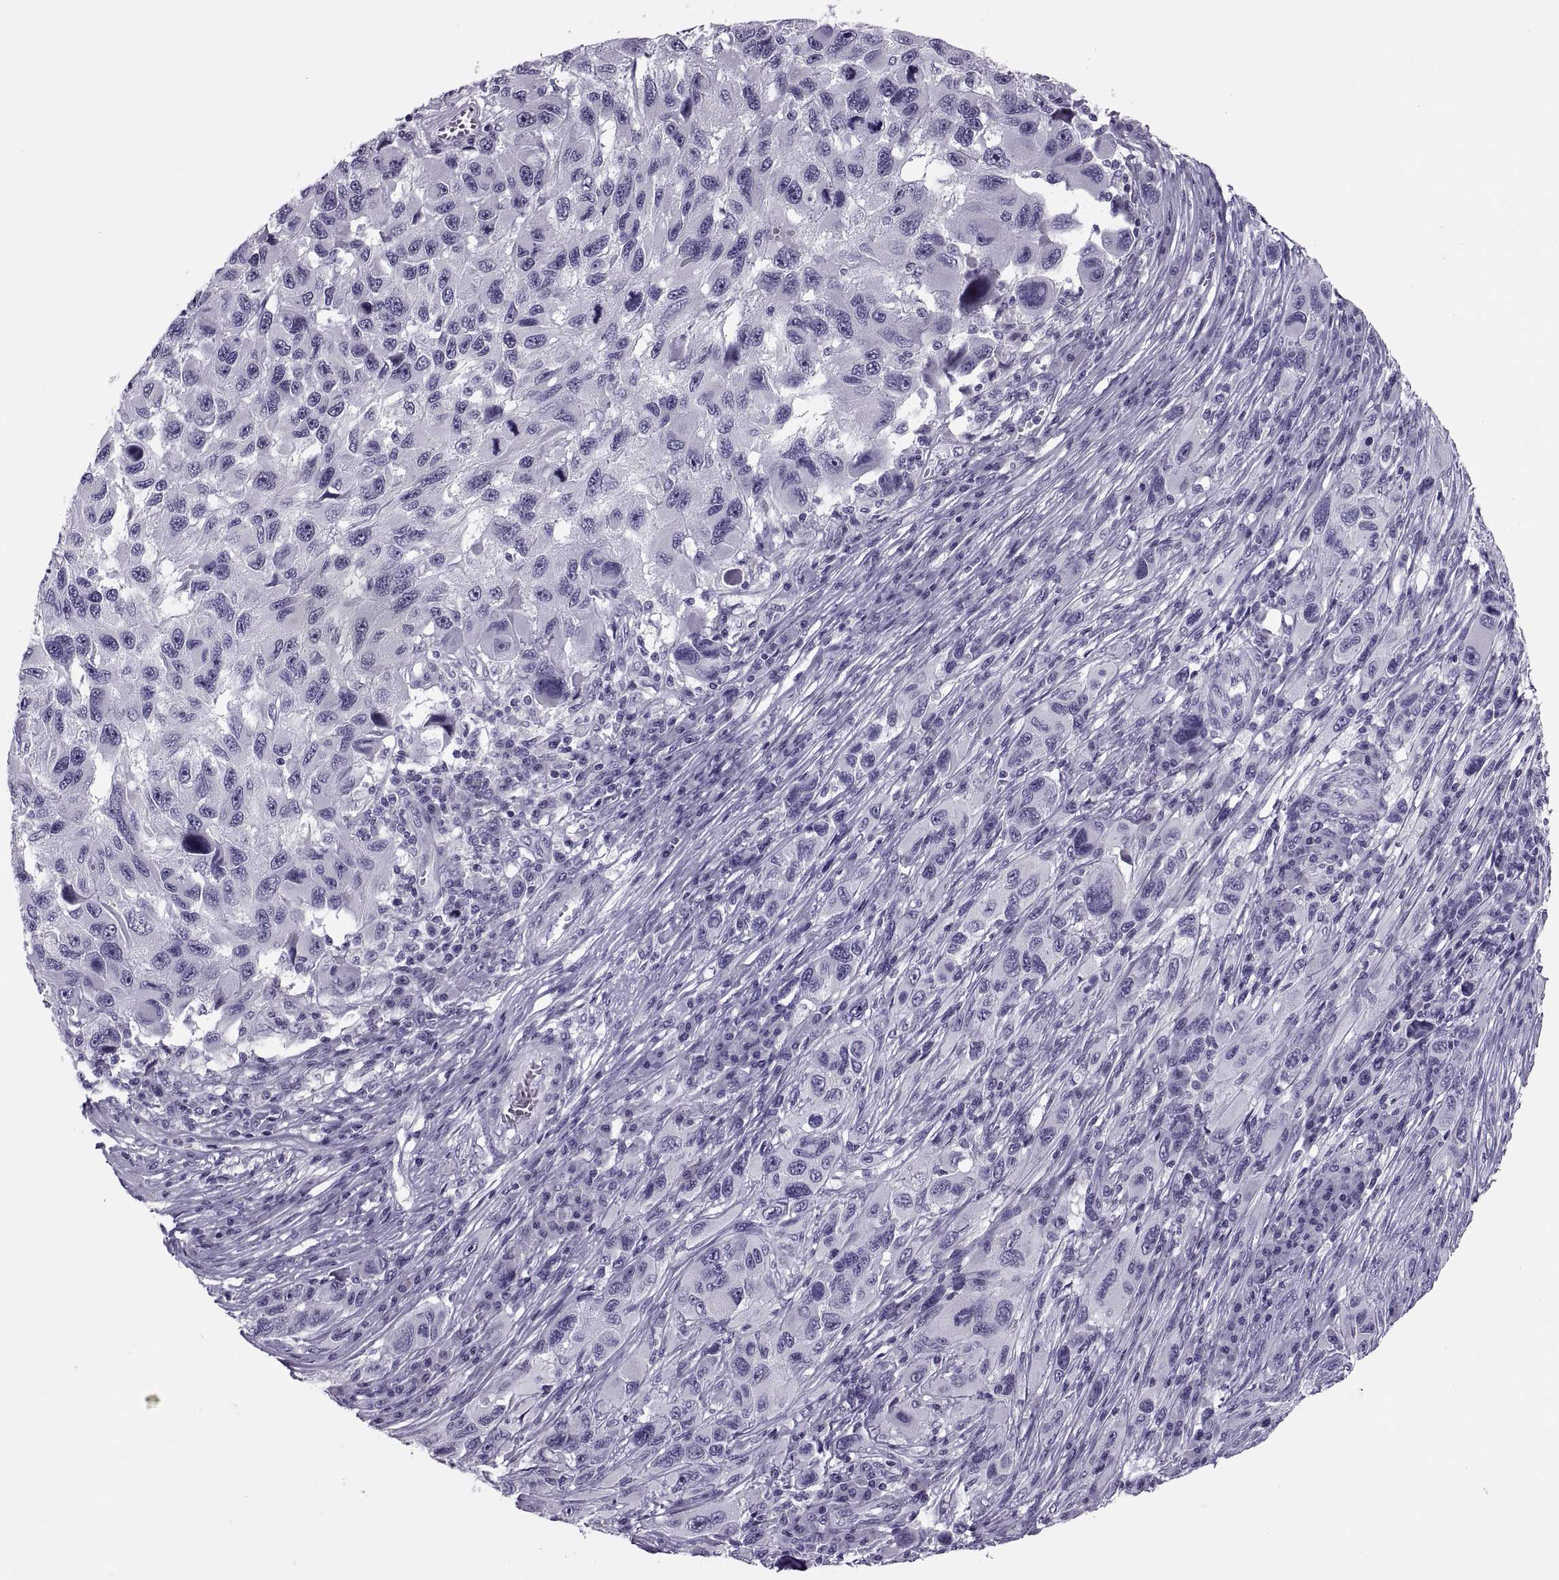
{"staining": {"intensity": "negative", "quantity": "none", "location": "none"}, "tissue": "melanoma", "cell_type": "Tumor cells", "image_type": "cancer", "snomed": [{"axis": "morphology", "description": "Malignant melanoma, NOS"}, {"axis": "topography", "description": "Skin"}], "caption": "This micrograph is of melanoma stained with immunohistochemistry (IHC) to label a protein in brown with the nuclei are counter-stained blue. There is no expression in tumor cells.", "gene": "SYNGR4", "patient": {"sex": "male", "age": 53}}